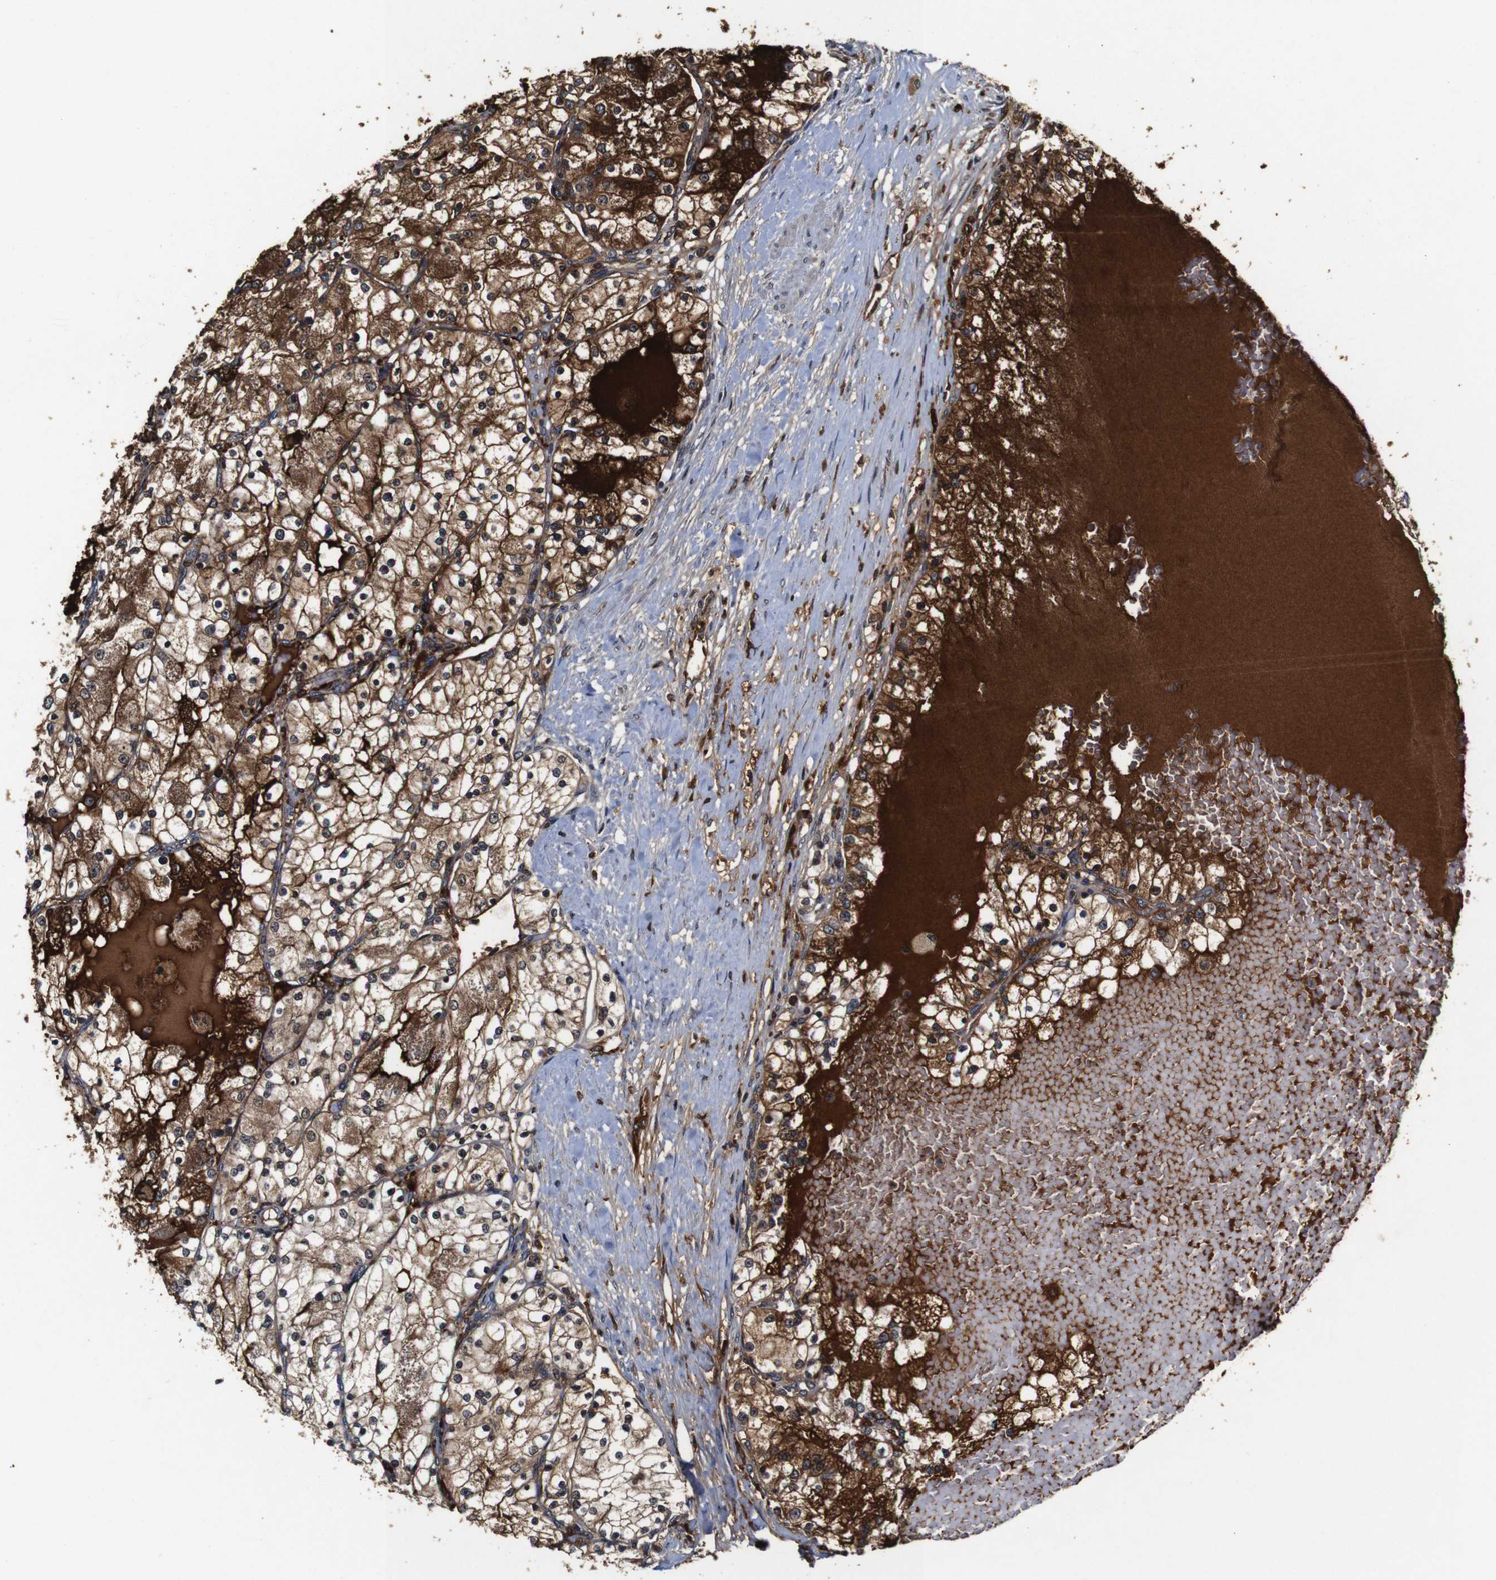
{"staining": {"intensity": "moderate", "quantity": "25%-75%", "location": "cytoplasmic/membranous"}, "tissue": "renal cancer", "cell_type": "Tumor cells", "image_type": "cancer", "snomed": [{"axis": "morphology", "description": "Adenocarcinoma, NOS"}, {"axis": "topography", "description": "Kidney"}], "caption": "Protein staining shows moderate cytoplasmic/membranous positivity in approximately 25%-75% of tumor cells in renal cancer. Immunohistochemistry stains the protein of interest in brown and the nuclei are stained blue.", "gene": "MYC", "patient": {"sex": "male", "age": 68}}